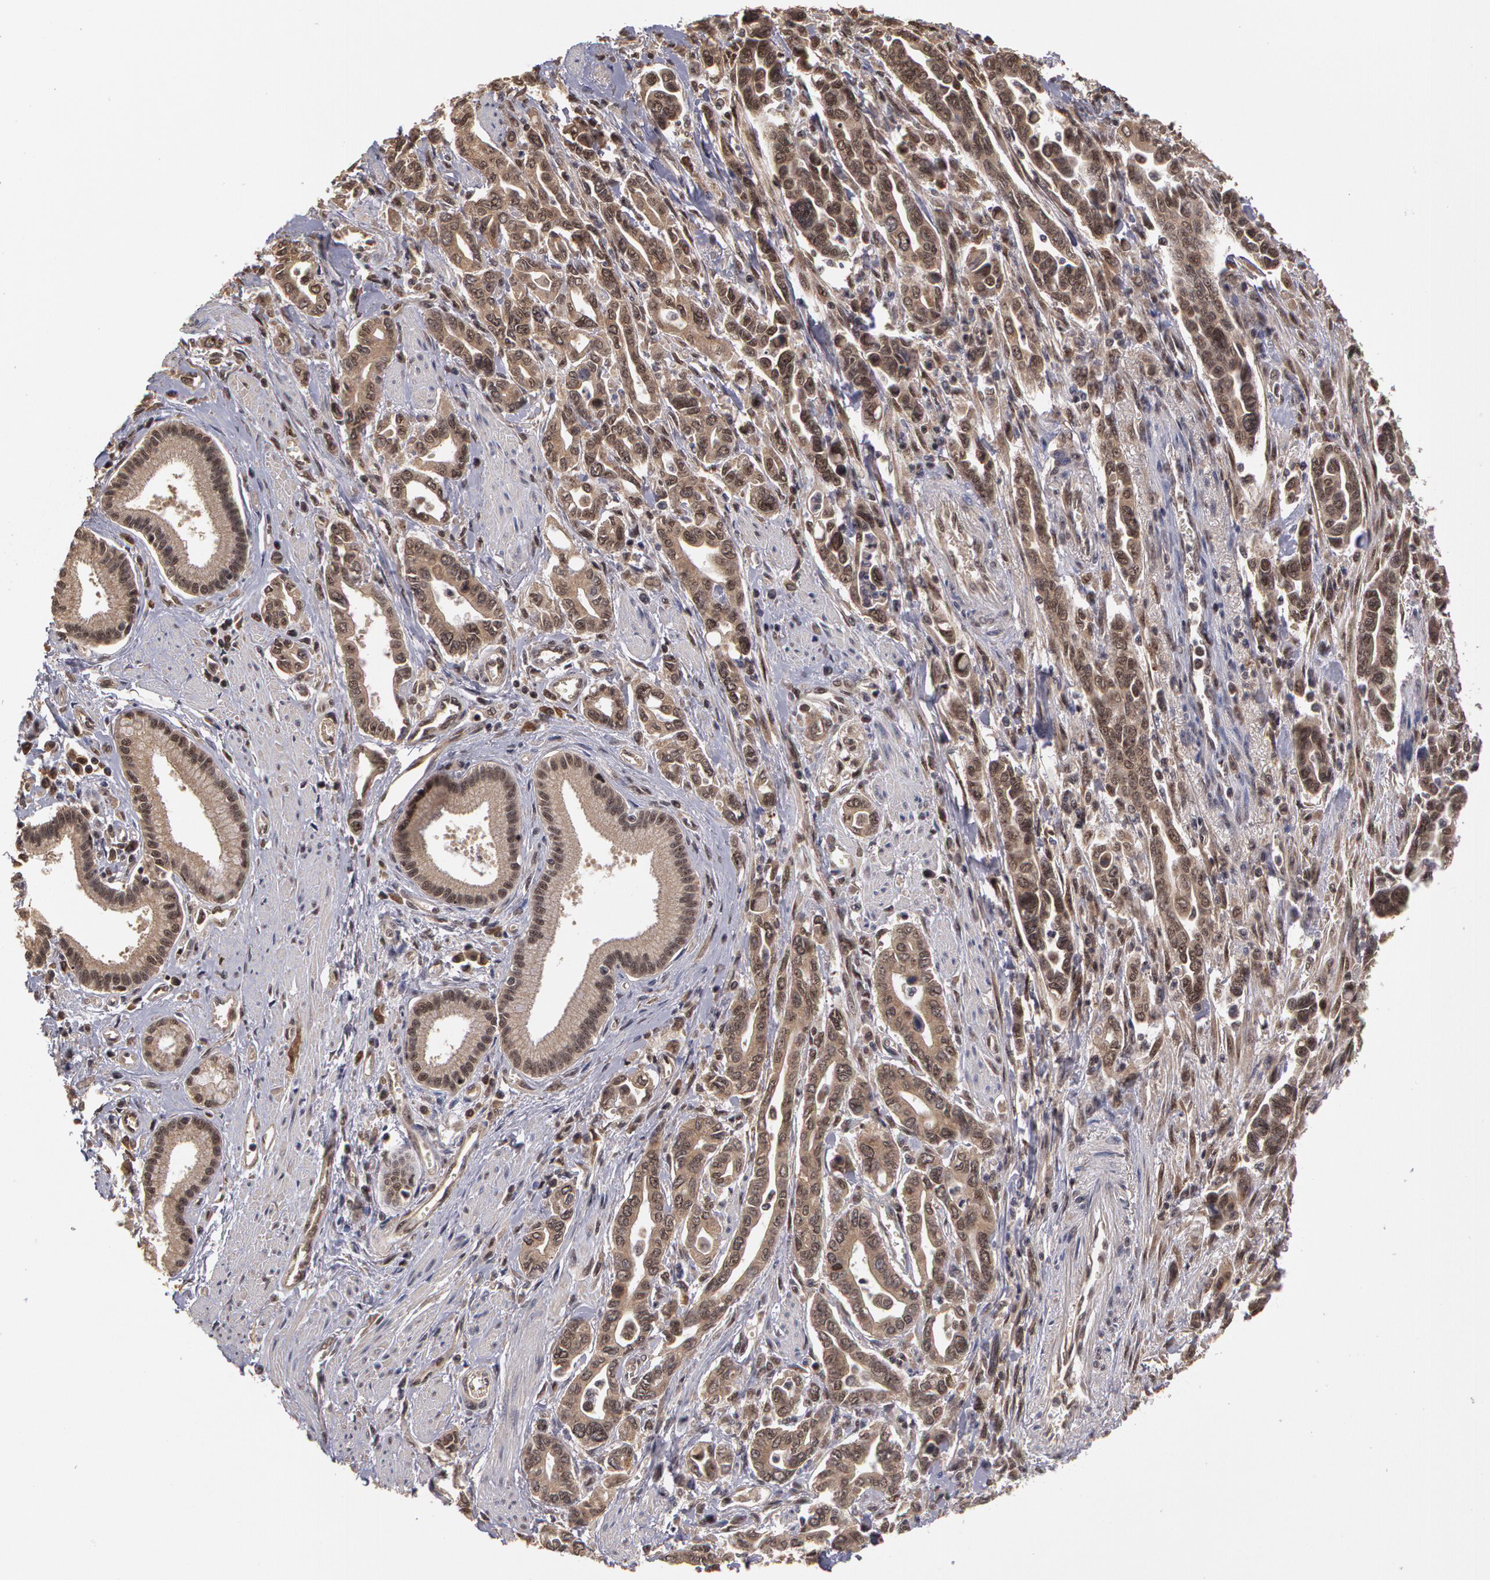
{"staining": {"intensity": "weak", "quantity": ">75%", "location": "cytoplasmic/membranous"}, "tissue": "pancreatic cancer", "cell_type": "Tumor cells", "image_type": "cancer", "snomed": [{"axis": "morphology", "description": "Adenocarcinoma, NOS"}, {"axis": "topography", "description": "Pancreas"}], "caption": "Pancreatic cancer (adenocarcinoma) stained with a brown dye reveals weak cytoplasmic/membranous positive positivity in approximately >75% of tumor cells.", "gene": "GLIS1", "patient": {"sex": "female", "age": 57}}